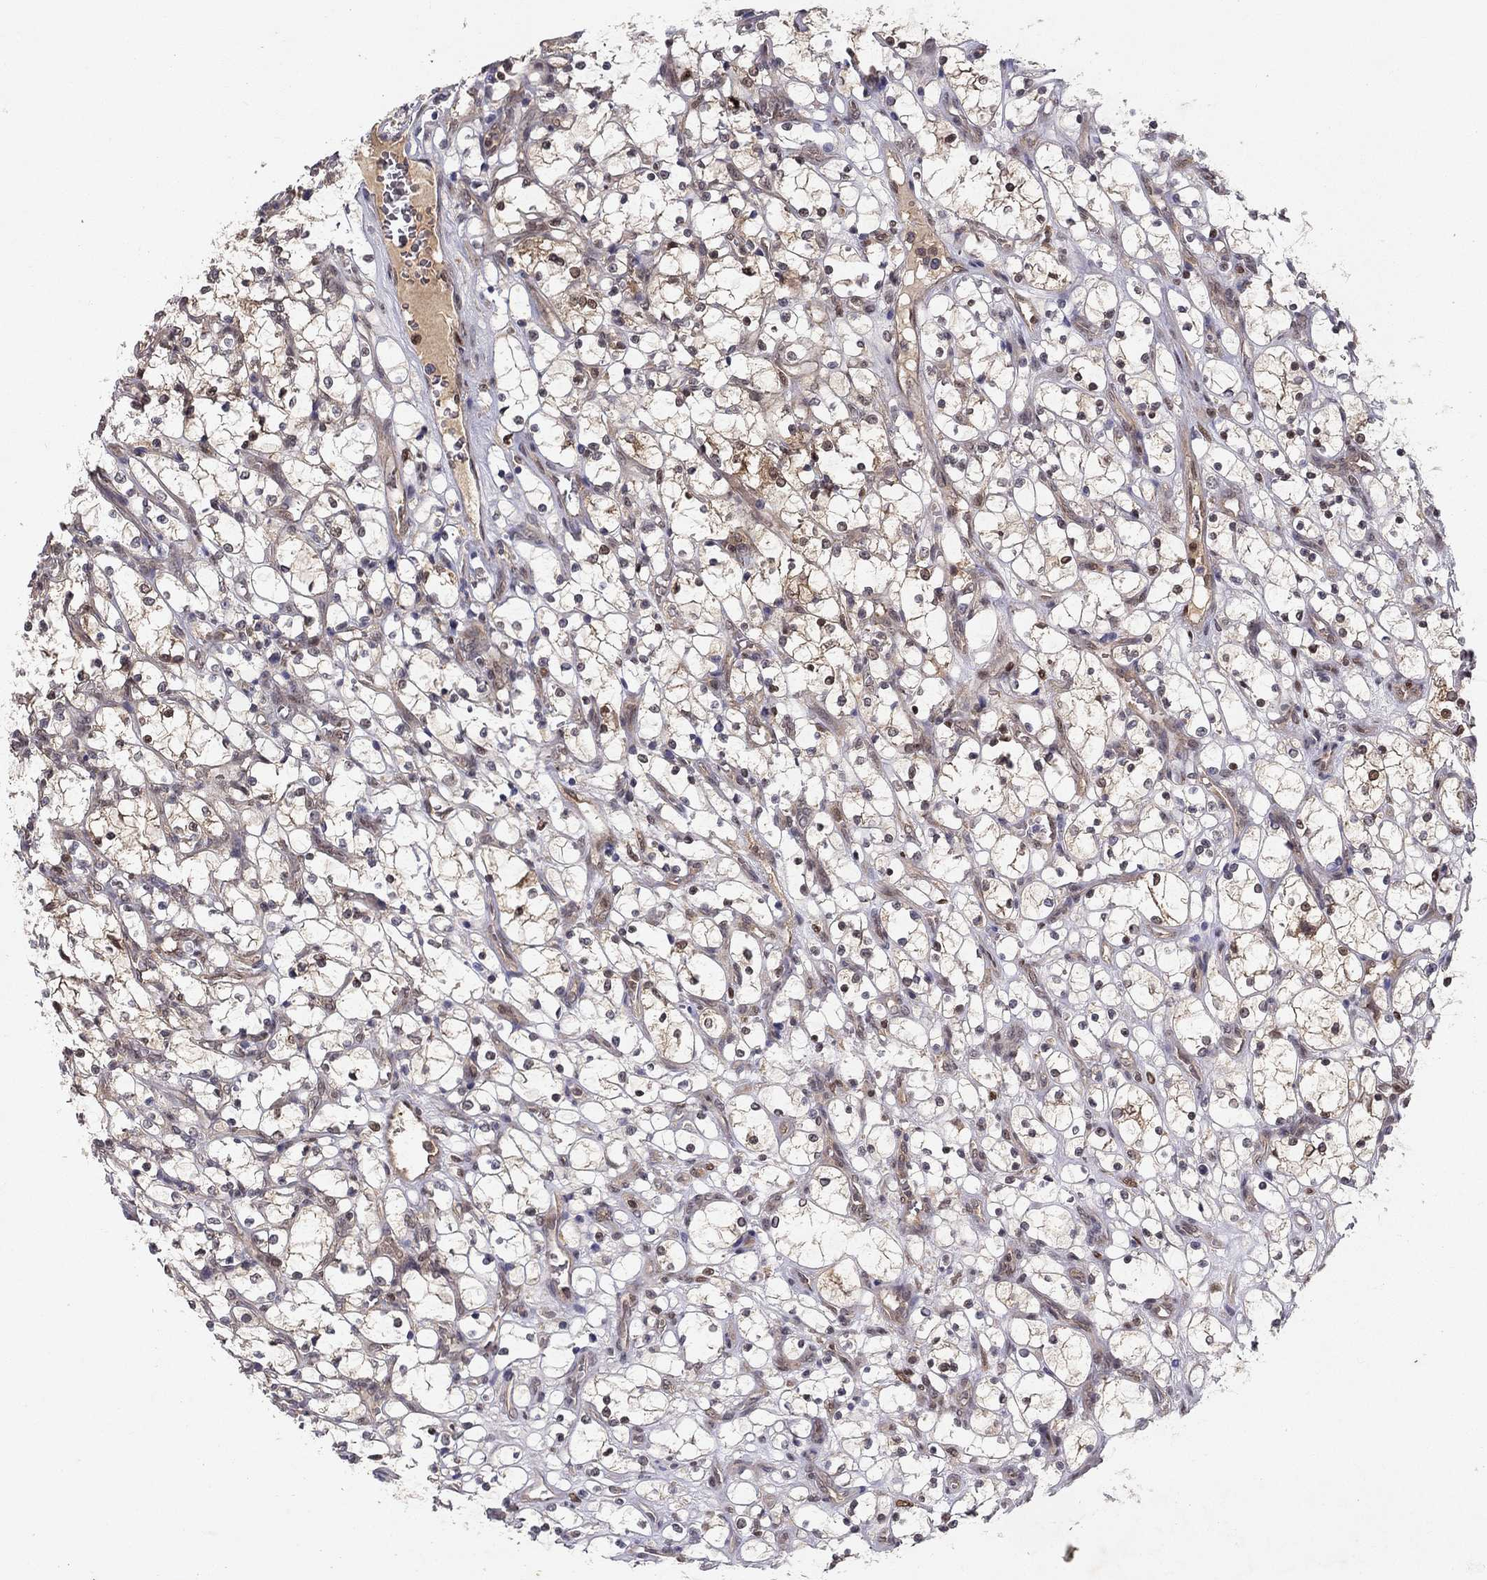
{"staining": {"intensity": "moderate", "quantity": "<25%", "location": "cytoplasmic/membranous"}, "tissue": "renal cancer", "cell_type": "Tumor cells", "image_type": "cancer", "snomed": [{"axis": "morphology", "description": "Adenocarcinoma, NOS"}, {"axis": "topography", "description": "Kidney"}], "caption": "A brown stain shows moderate cytoplasmic/membranous positivity of a protein in renal cancer tumor cells.", "gene": "CRTC1", "patient": {"sex": "female", "age": 69}}